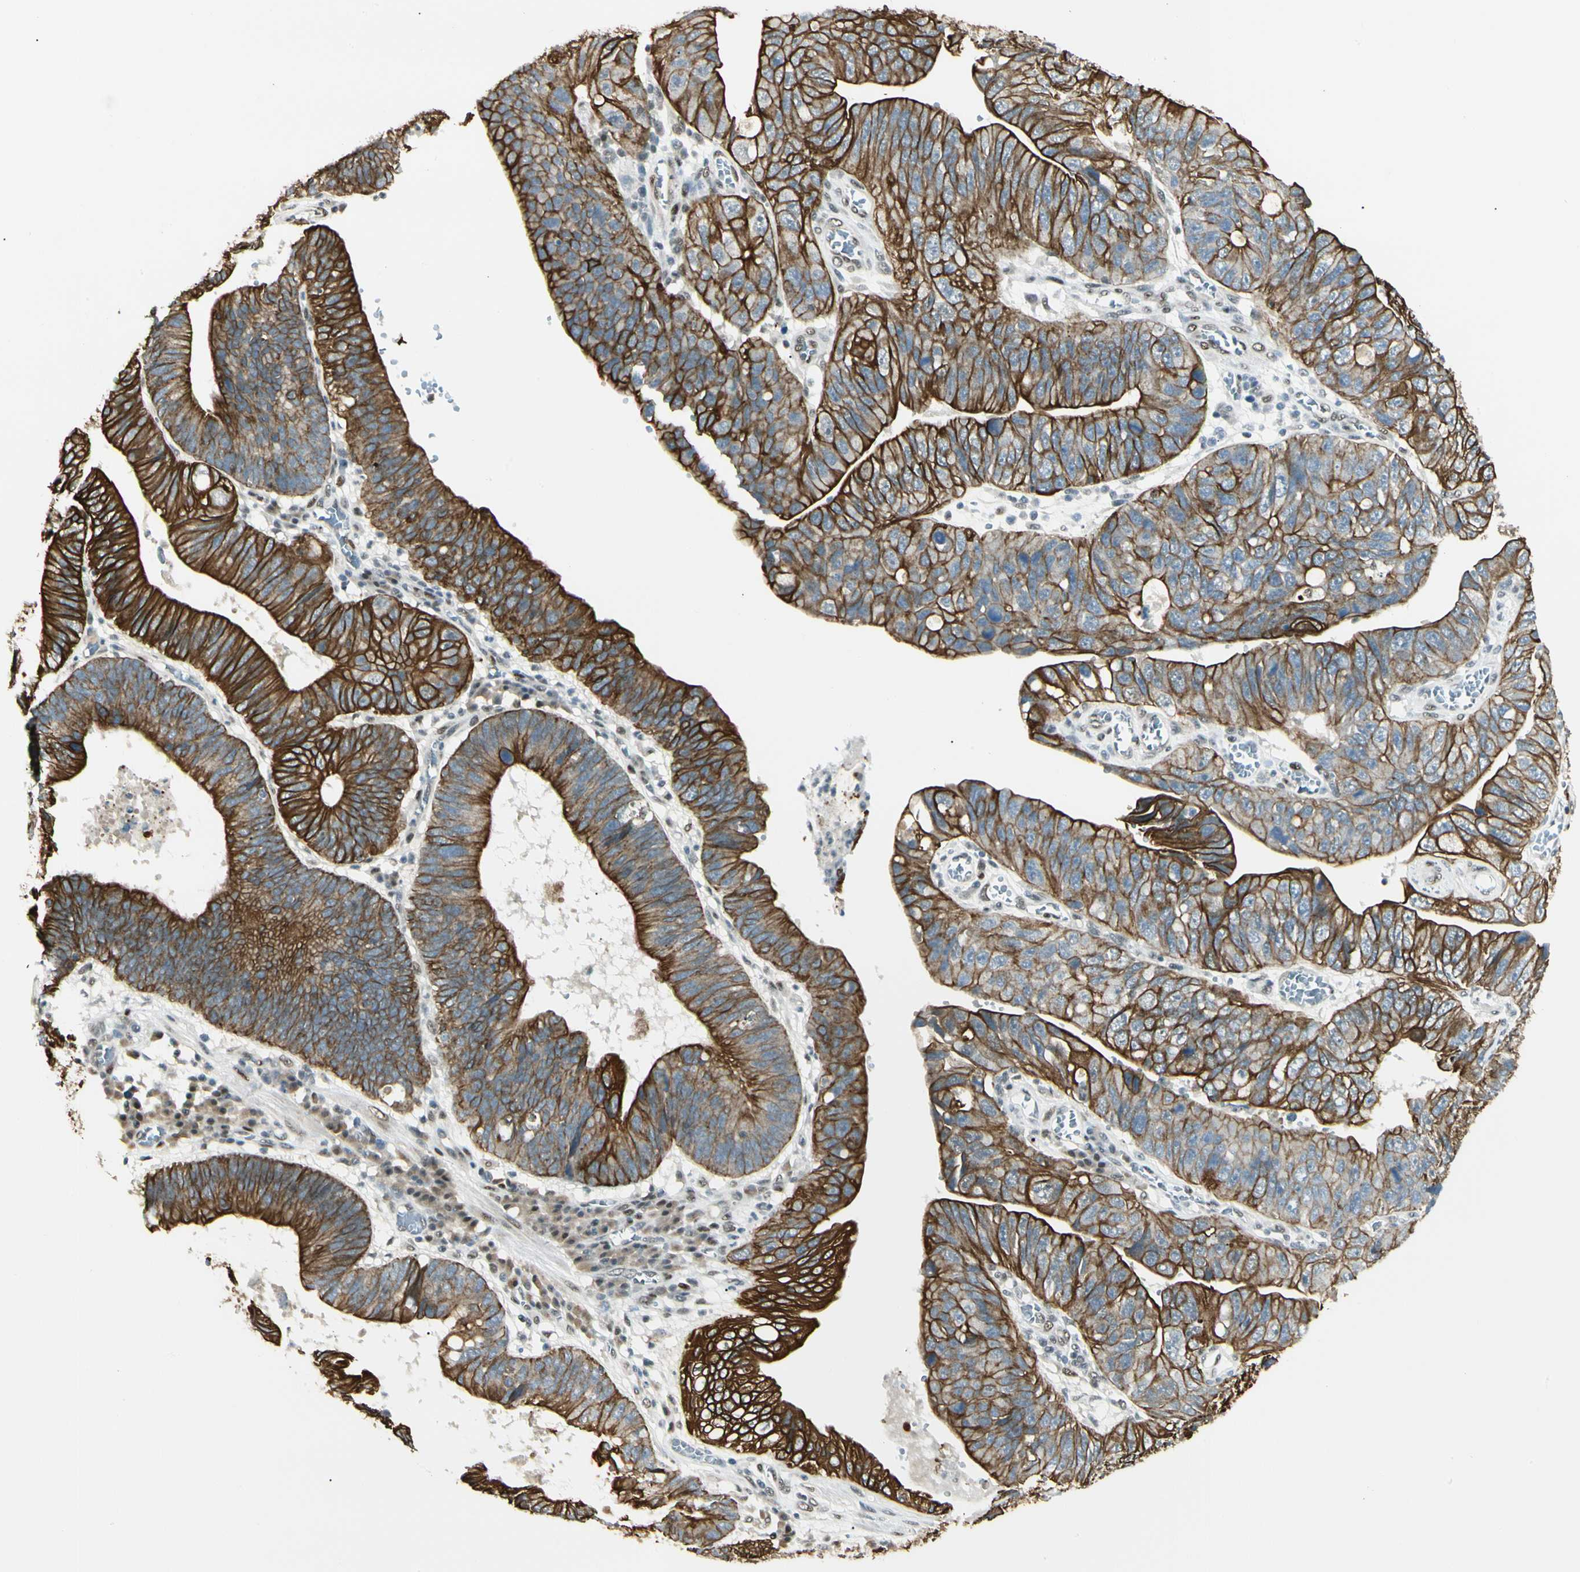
{"staining": {"intensity": "strong", "quantity": ">75%", "location": "cytoplasmic/membranous"}, "tissue": "stomach cancer", "cell_type": "Tumor cells", "image_type": "cancer", "snomed": [{"axis": "morphology", "description": "Adenocarcinoma, NOS"}, {"axis": "topography", "description": "Stomach"}], "caption": "Strong cytoplasmic/membranous staining for a protein is present in approximately >75% of tumor cells of stomach adenocarcinoma using immunohistochemistry.", "gene": "ATXN1", "patient": {"sex": "male", "age": 59}}